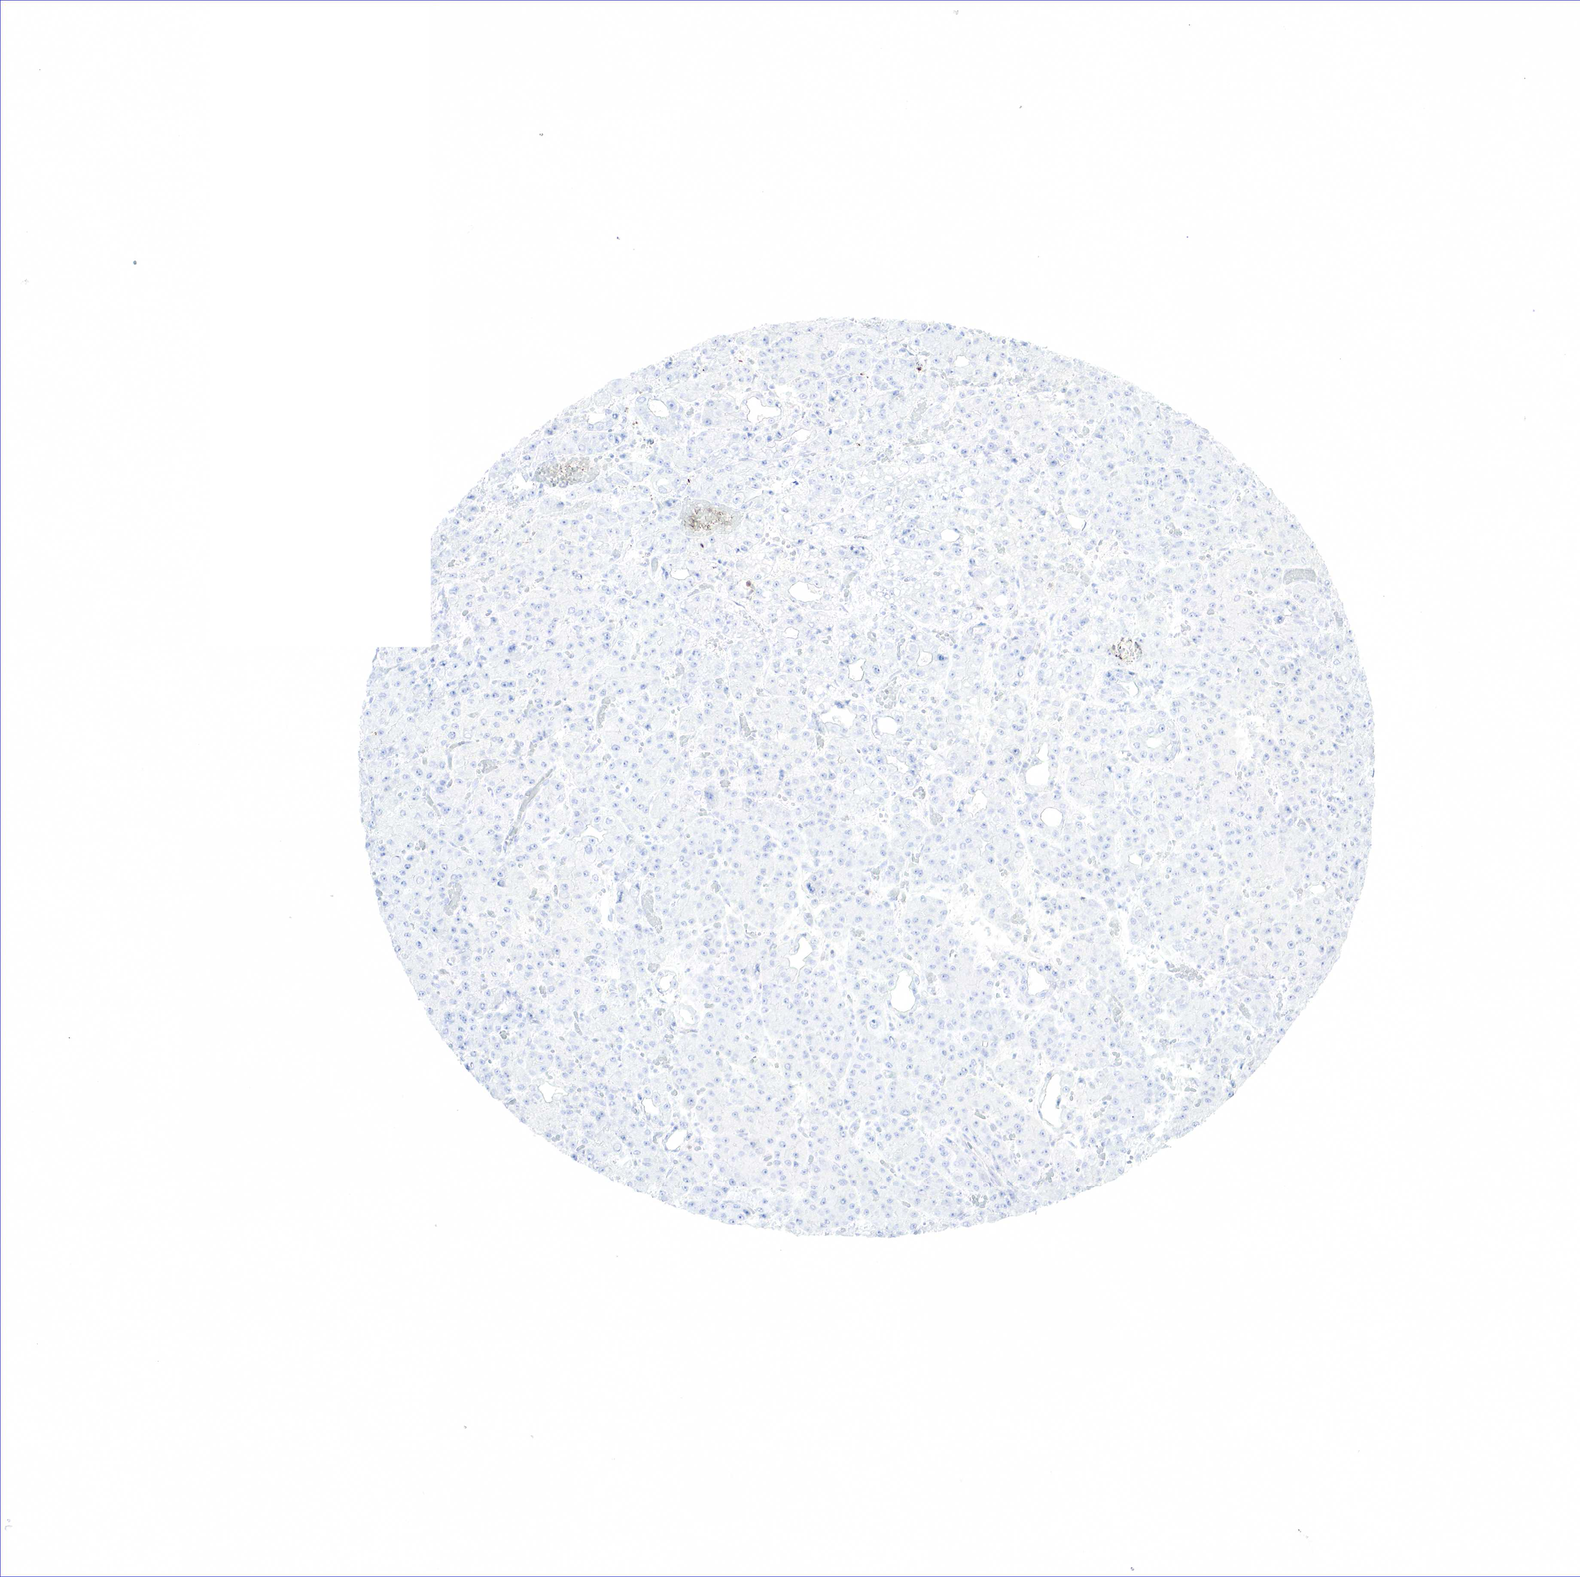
{"staining": {"intensity": "negative", "quantity": "none", "location": "none"}, "tissue": "liver cancer", "cell_type": "Tumor cells", "image_type": "cancer", "snomed": [{"axis": "morphology", "description": "Carcinoma, Hepatocellular, NOS"}, {"axis": "topography", "description": "Liver"}], "caption": "The histopathology image shows no staining of tumor cells in liver cancer.", "gene": "TNFRSF8", "patient": {"sex": "male", "age": 69}}